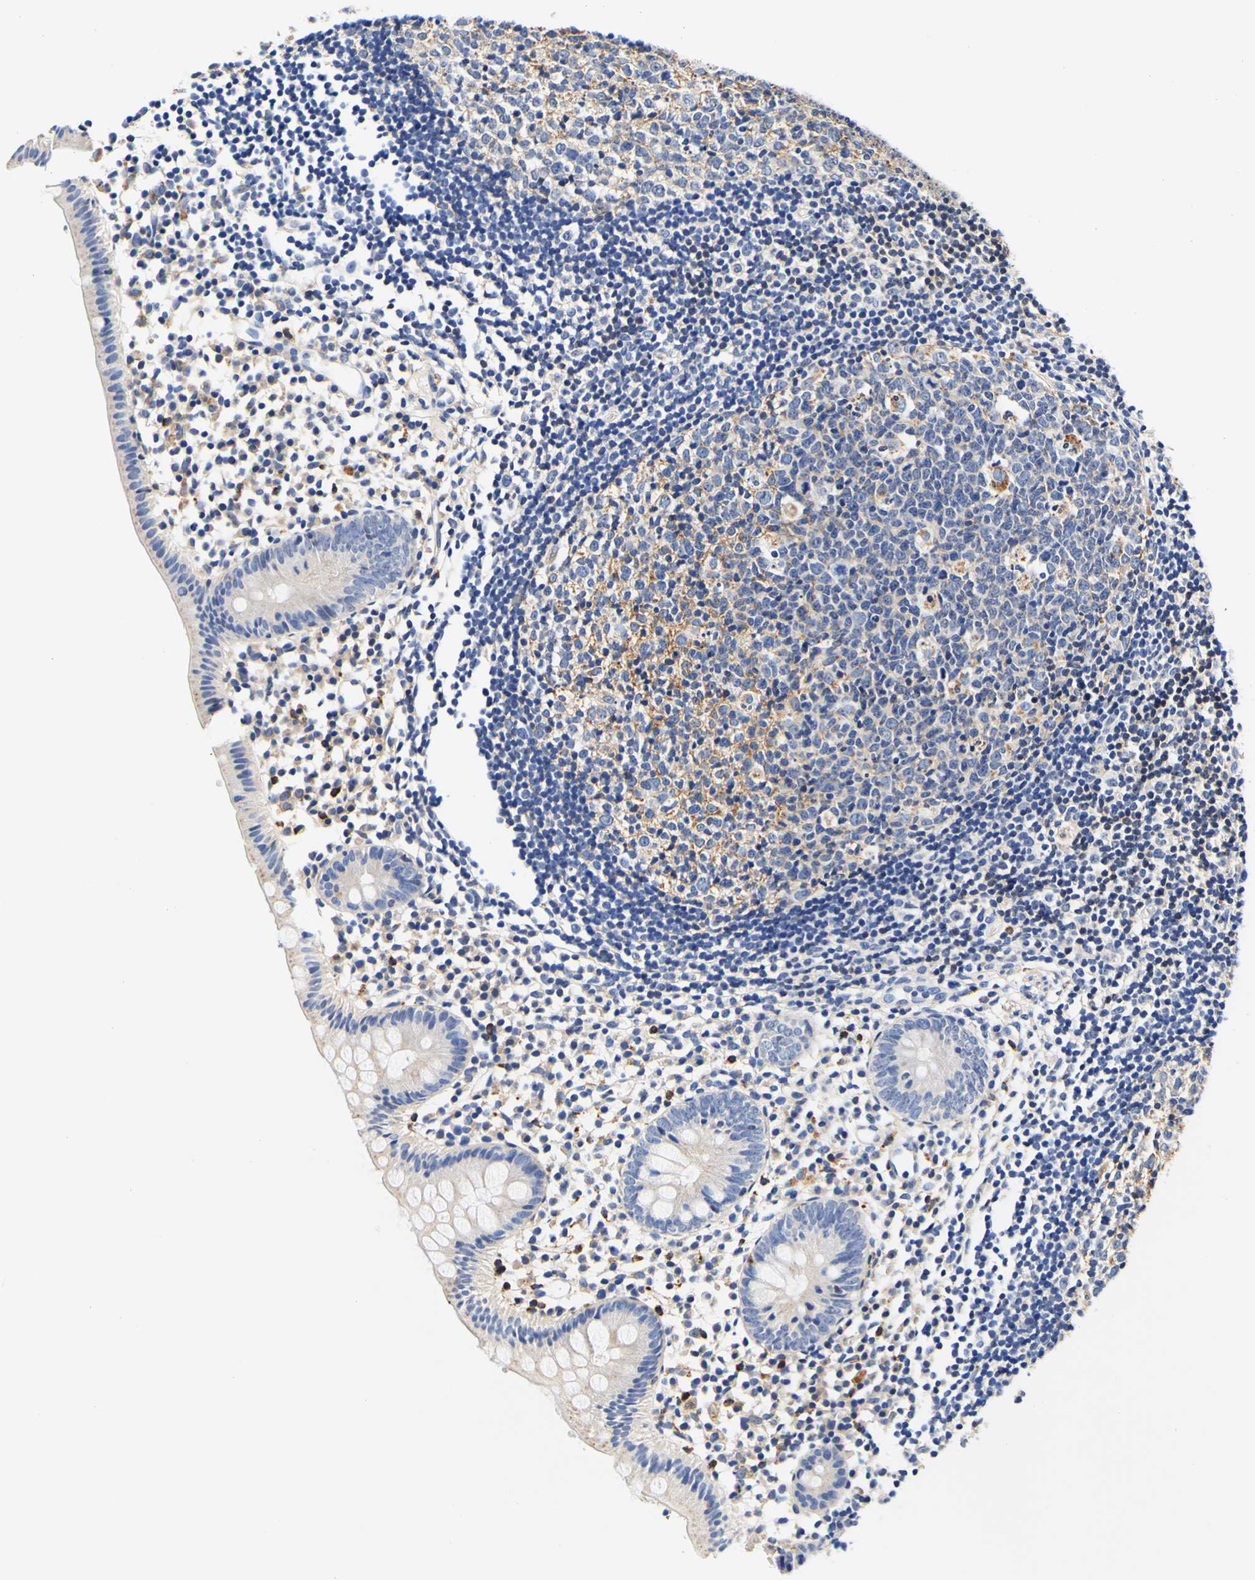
{"staining": {"intensity": "weak", "quantity": "<25%", "location": "cytoplasmic/membranous"}, "tissue": "appendix", "cell_type": "Glandular cells", "image_type": "normal", "snomed": [{"axis": "morphology", "description": "Normal tissue, NOS"}, {"axis": "topography", "description": "Appendix"}], "caption": "High magnification brightfield microscopy of benign appendix stained with DAB (brown) and counterstained with hematoxylin (blue): glandular cells show no significant expression.", "gene": "CAMK4", "patient": {"sex": "female", "age": 20}}